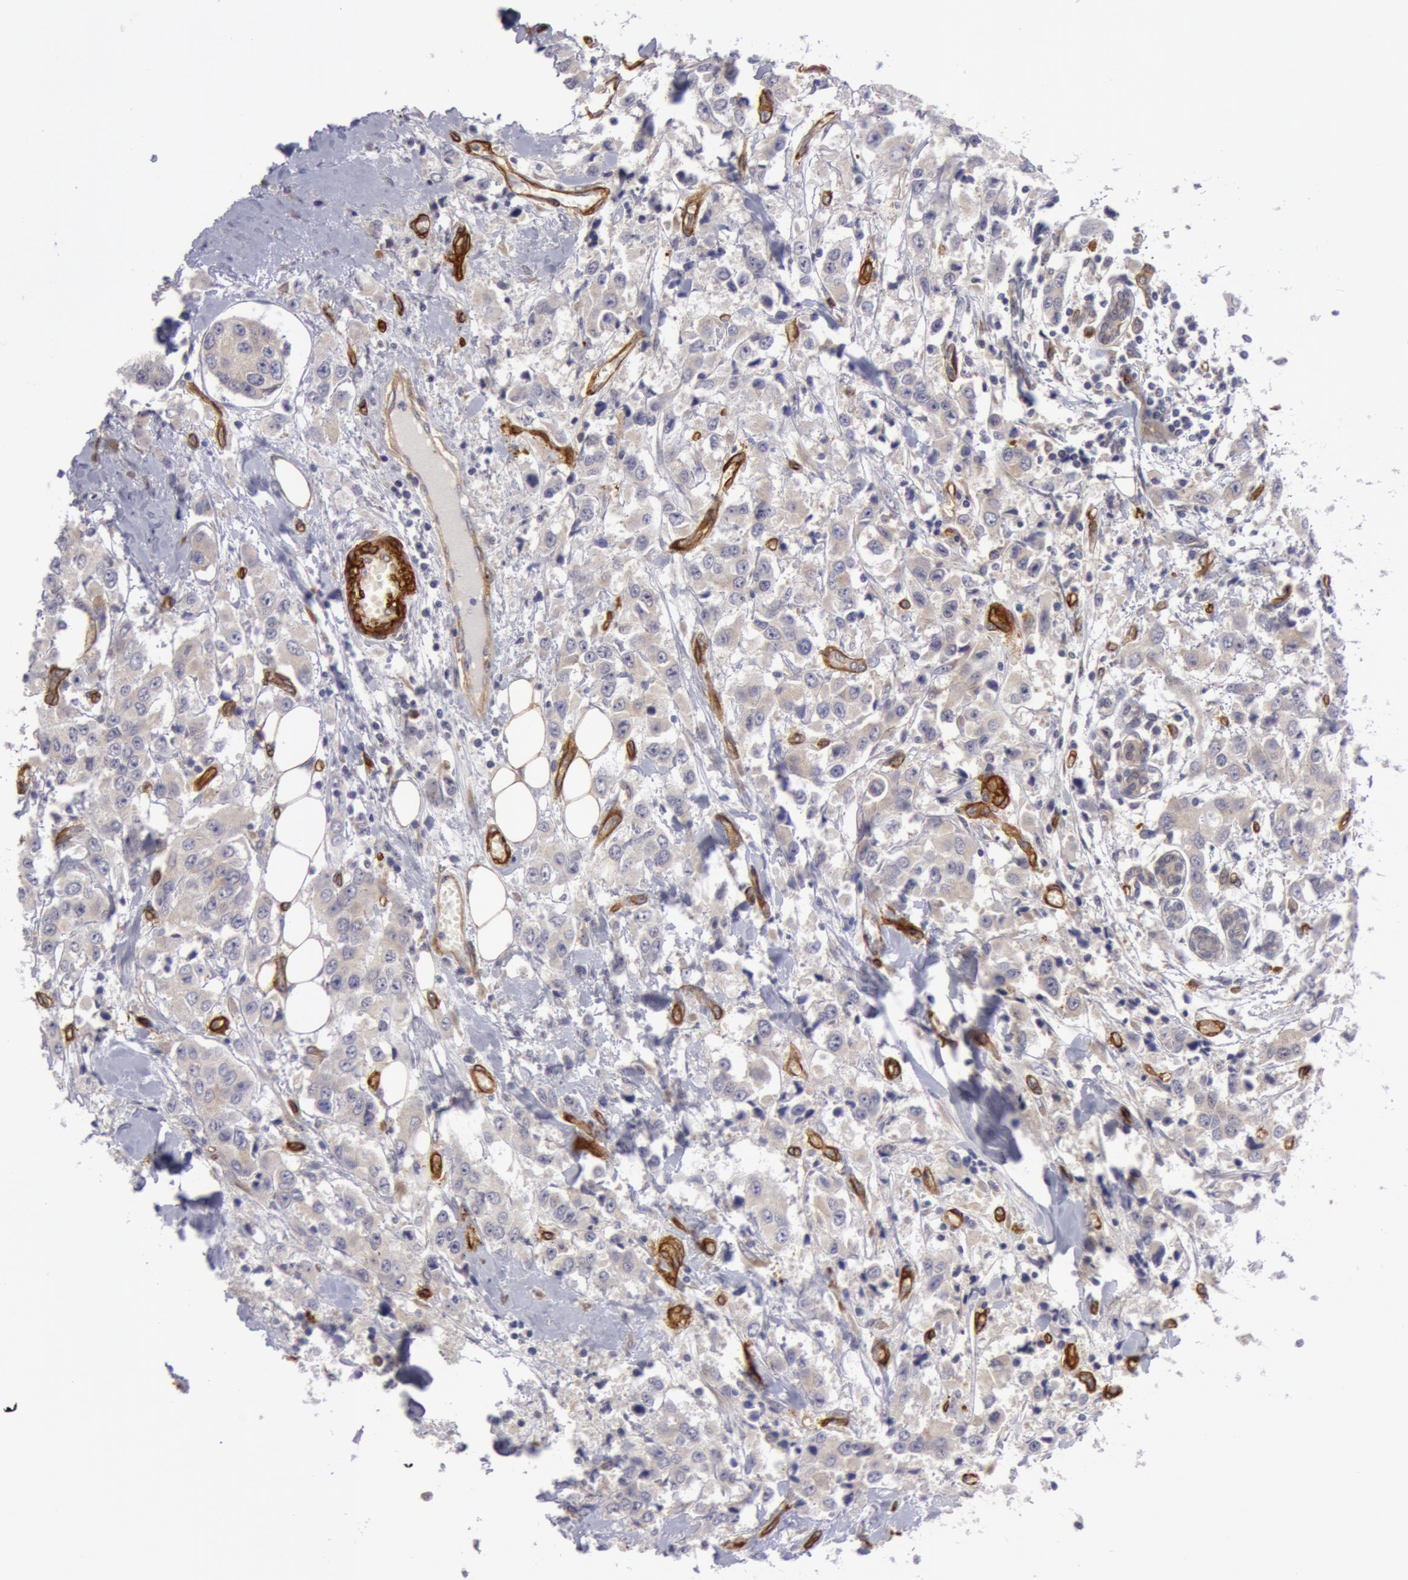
{"staining": {"intensity": "weak", "quantity": "25%-75%", "location": "cytoplasmic/membranous"}, "tissue": "breast cancer", "cell_type": "Tumor cells", "image_type": "cancer", "snomed": [{"axis": "morphology", "description": "Duct carcinoma"}, {"axis": "topography", "description": "Breast"}], "caption": "A low amount of weak cytoplasmic/membranous staining is present in approximately 25%-75% of tumor cells in breast cancer (invasive ductal carcinoma) tissue.", "gene": "IL23A", "patient": {"sex": "female", "age": 58}}